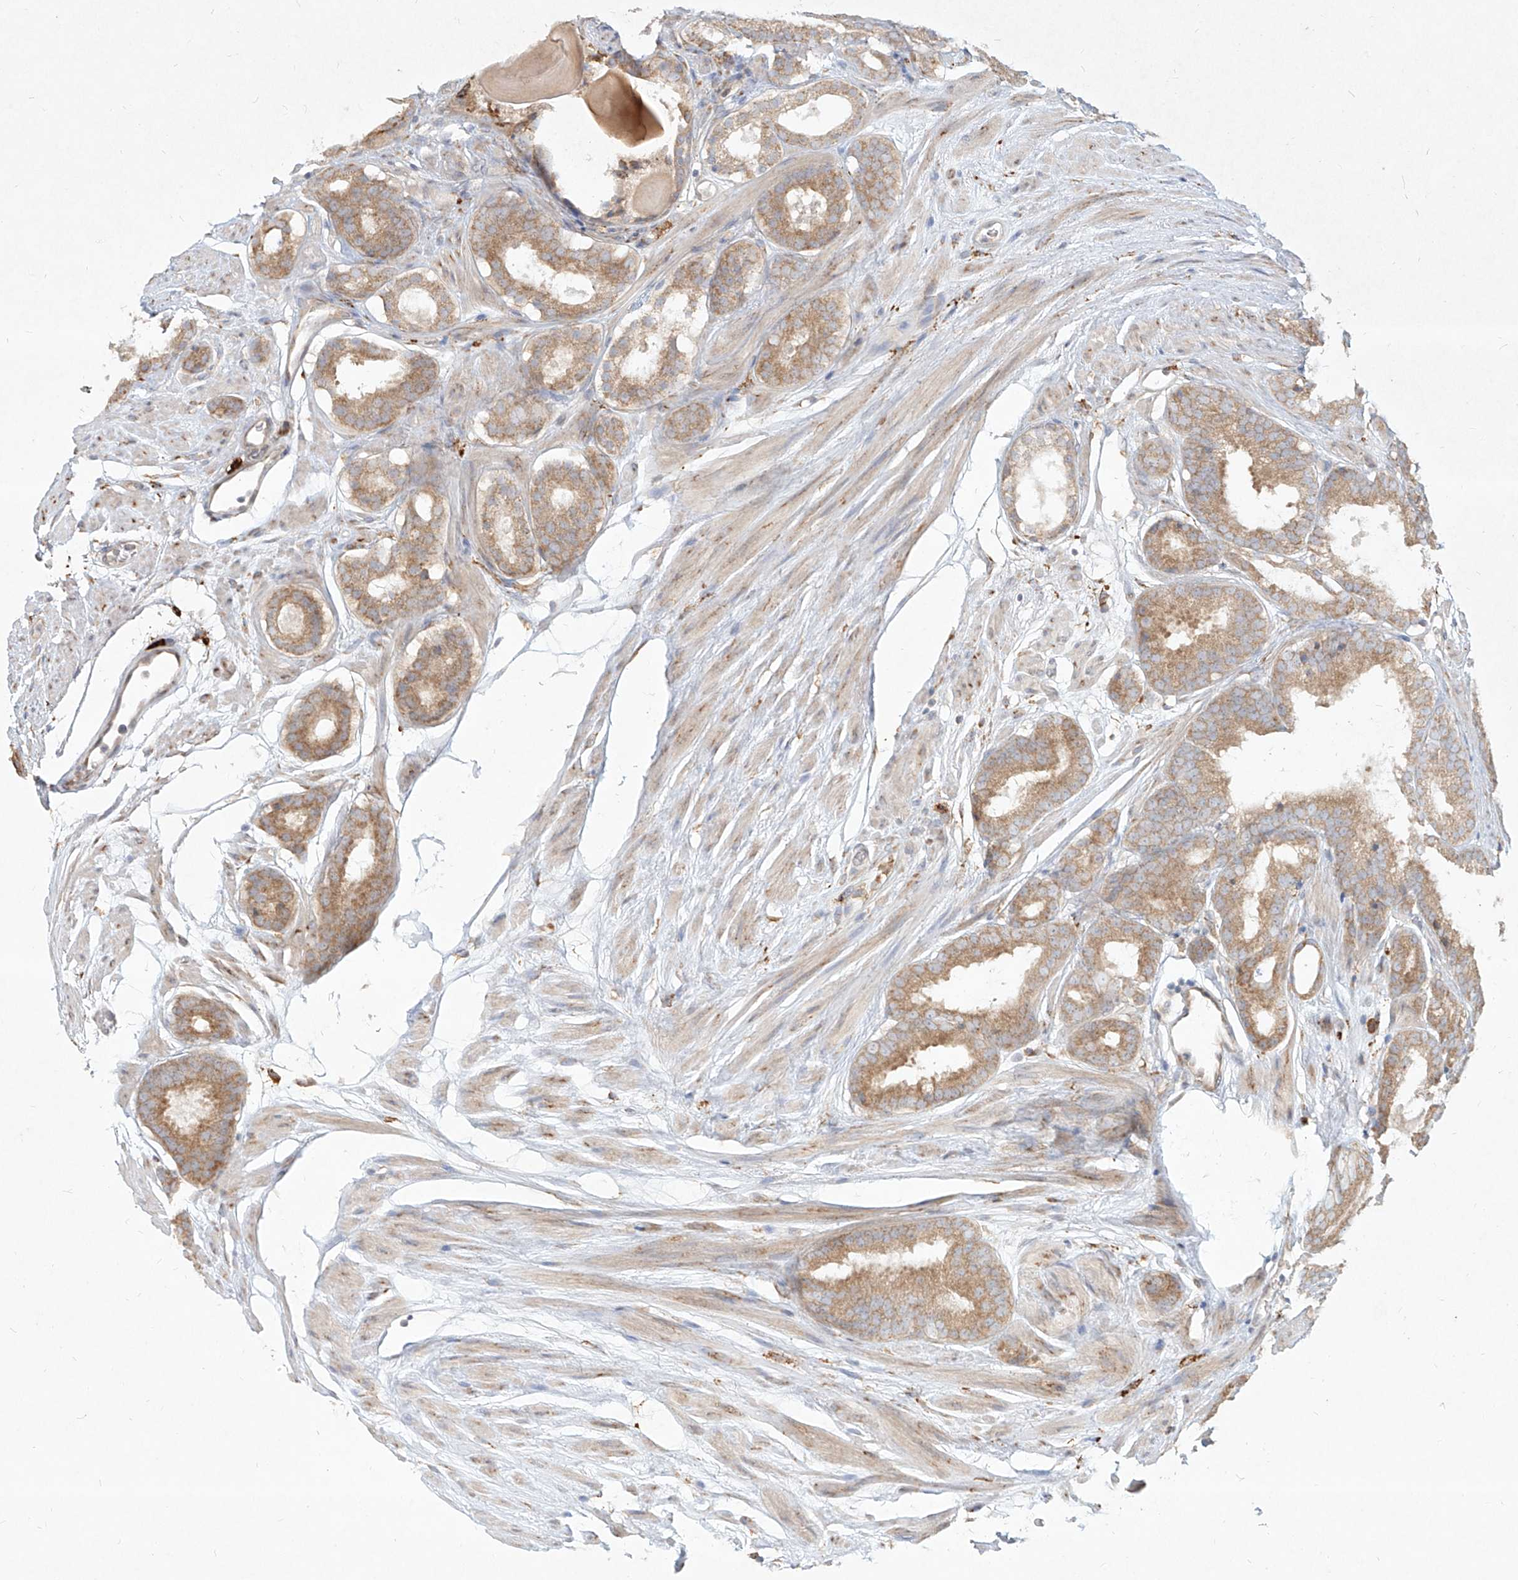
{"staining": {"intensity": "moderate", "quantity": ">75%", "location": "cytoplasmic/membranous"}, "tissue": "prostate cancer", "cell_type": "Tumor cells", "image_type": "cancer", "snomed": [{"axis": "morphology", "description": "Adenocarcinoma, Low grade"}, {"axis": "topography", "description": "Prostate"}], "caption": "An immunohistochemistry (IHC) image of neoplastic tissue is shown. Protein staining in brown shows moderate cytoplasmic/membranous positivity in low-grade adenocarcinoma (prostate) within tumor cells.", "gene": "CD209", "patient": {"sex": "male", "age": 69}}